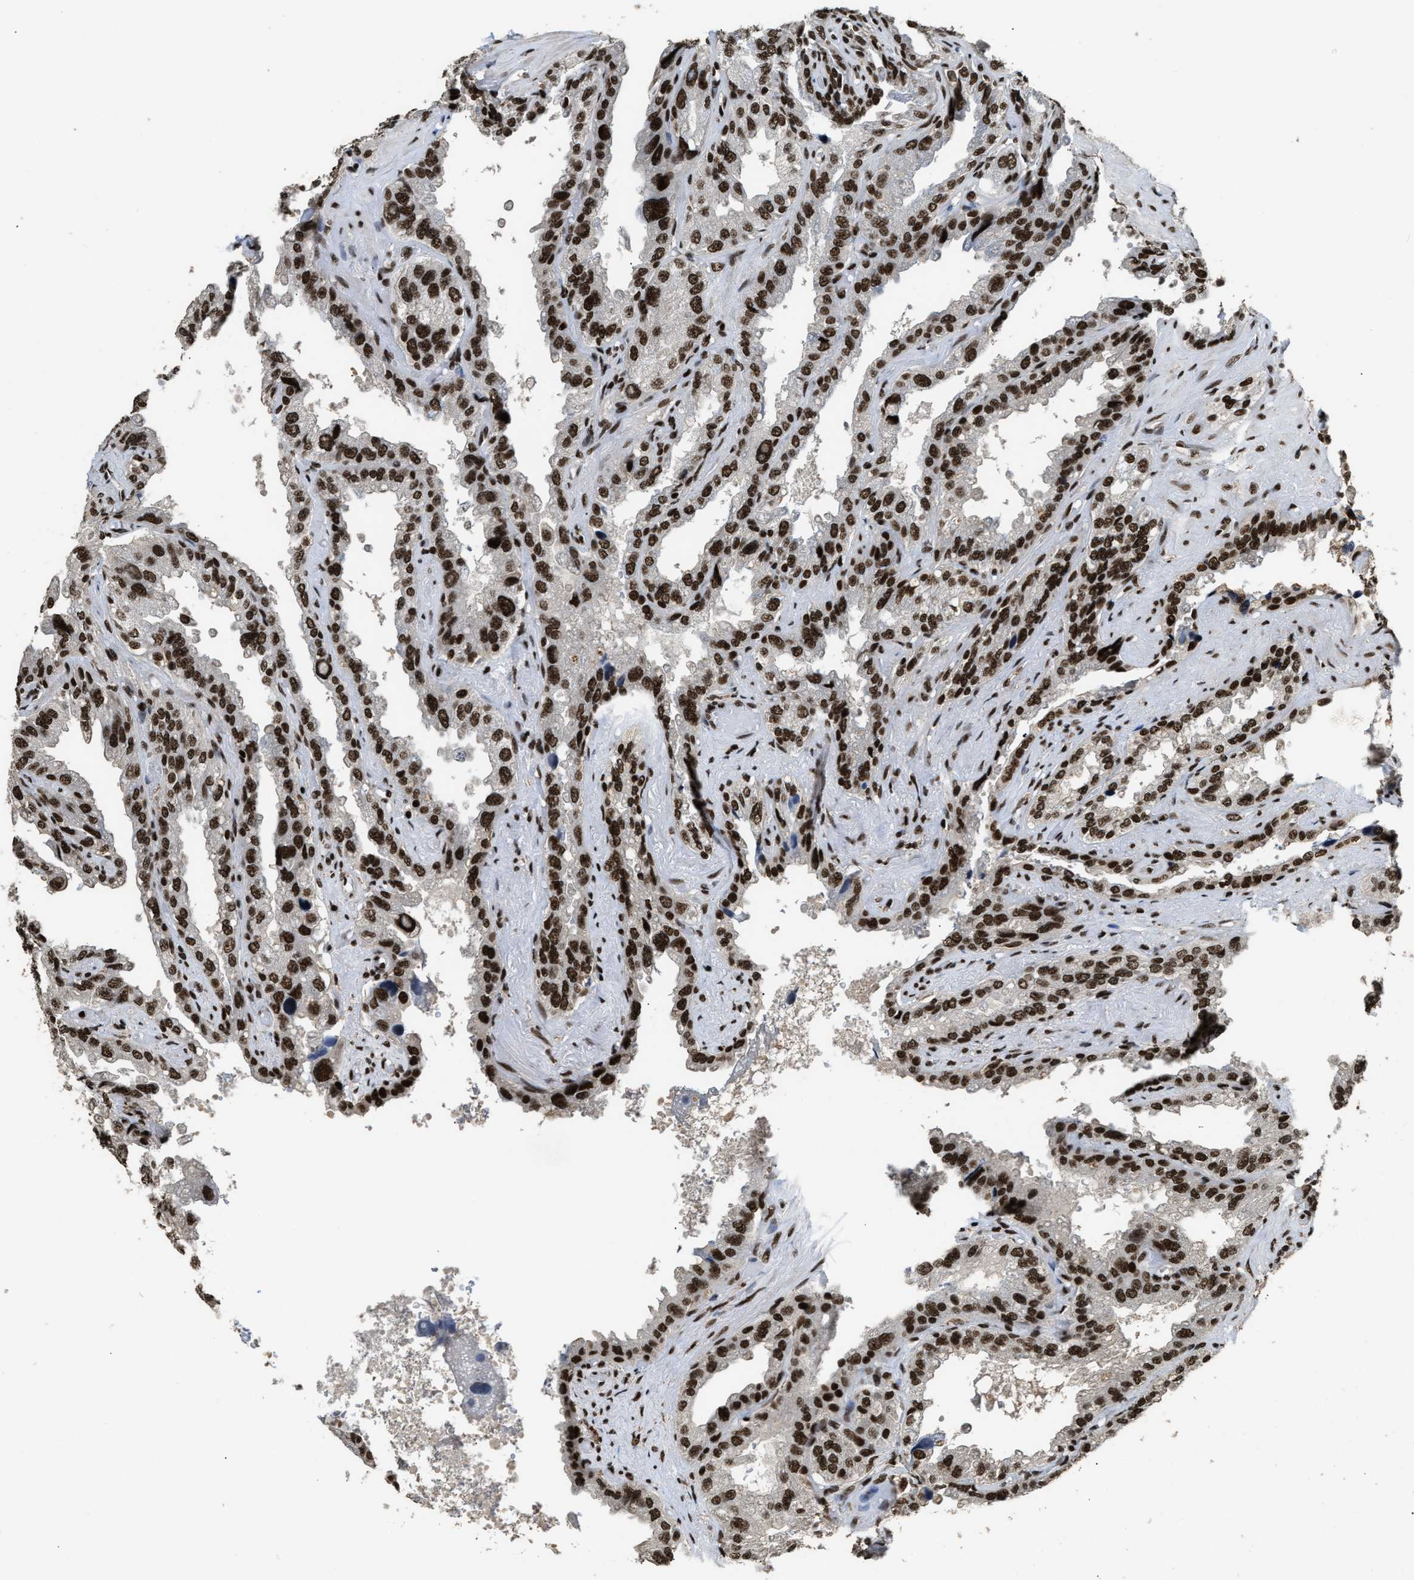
{"staining": {"intensity": "strong", "quantity": ">75%", "location": "nuclear"}, "tissue": "seminal vesicle", "cell_type": "Glandular cells", "image_type": "normal", "snomed": [{"axis": "morphology", "description": "Normal tissue, NOS"}, {"axis": "topography", "description": "Seminal veicle"}], "caption": "Strong nuclear protein staining is identified in approximately >75% of glandular cells in seminal vesicle. The staining is performed using DAB (3,3'-diaminobenzidine) brown chromogen to label protein expression. The nuclei are counter-stained blue using hematoxylin.", "gene": "RAD21", "patient": {"sex": "male", "age": 68}}